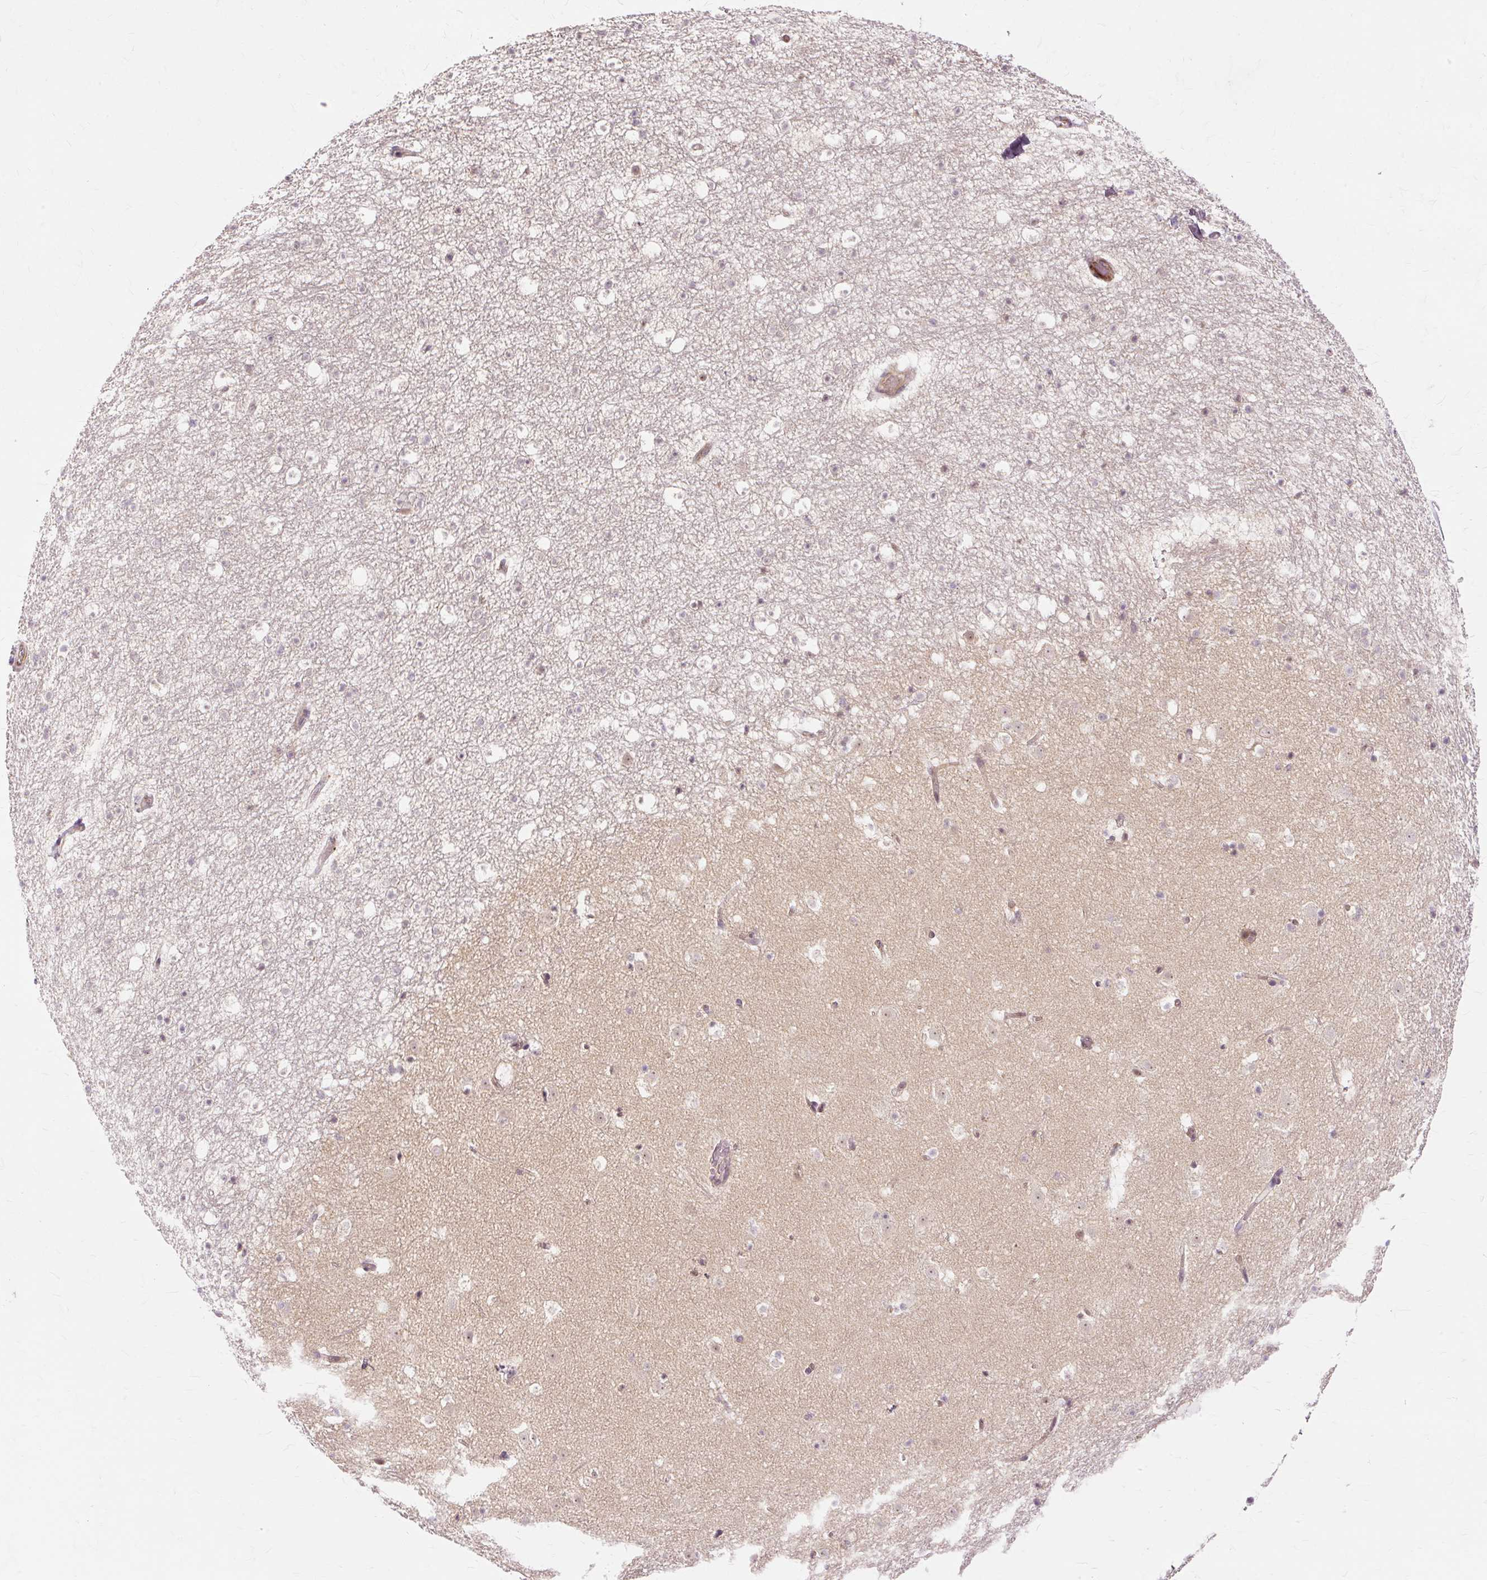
{"staining": {"intensity": "weak", "quantity": "25%-75%", "location": "cytoplasmic/membranous"}, "tissue": "caudate", "cell_type": "Glial cells", "image_type": "normal", "snomed": [{"axis": "morphology", "description": "Normal tissue, NOS"}, {"axis": "topography", "description": "Lateral ventricle wall"}], "caption": "High-power microscopy captured an IHC photomicrograph of benign caudate, revealing weak cytoplasmic/membranous staining in approximately 25%-75% of glial cells. (IHC, brightfield microscopy, high magnification).", "gene": "MMACHC", "patient": {"sex": "male", "age": 37}}